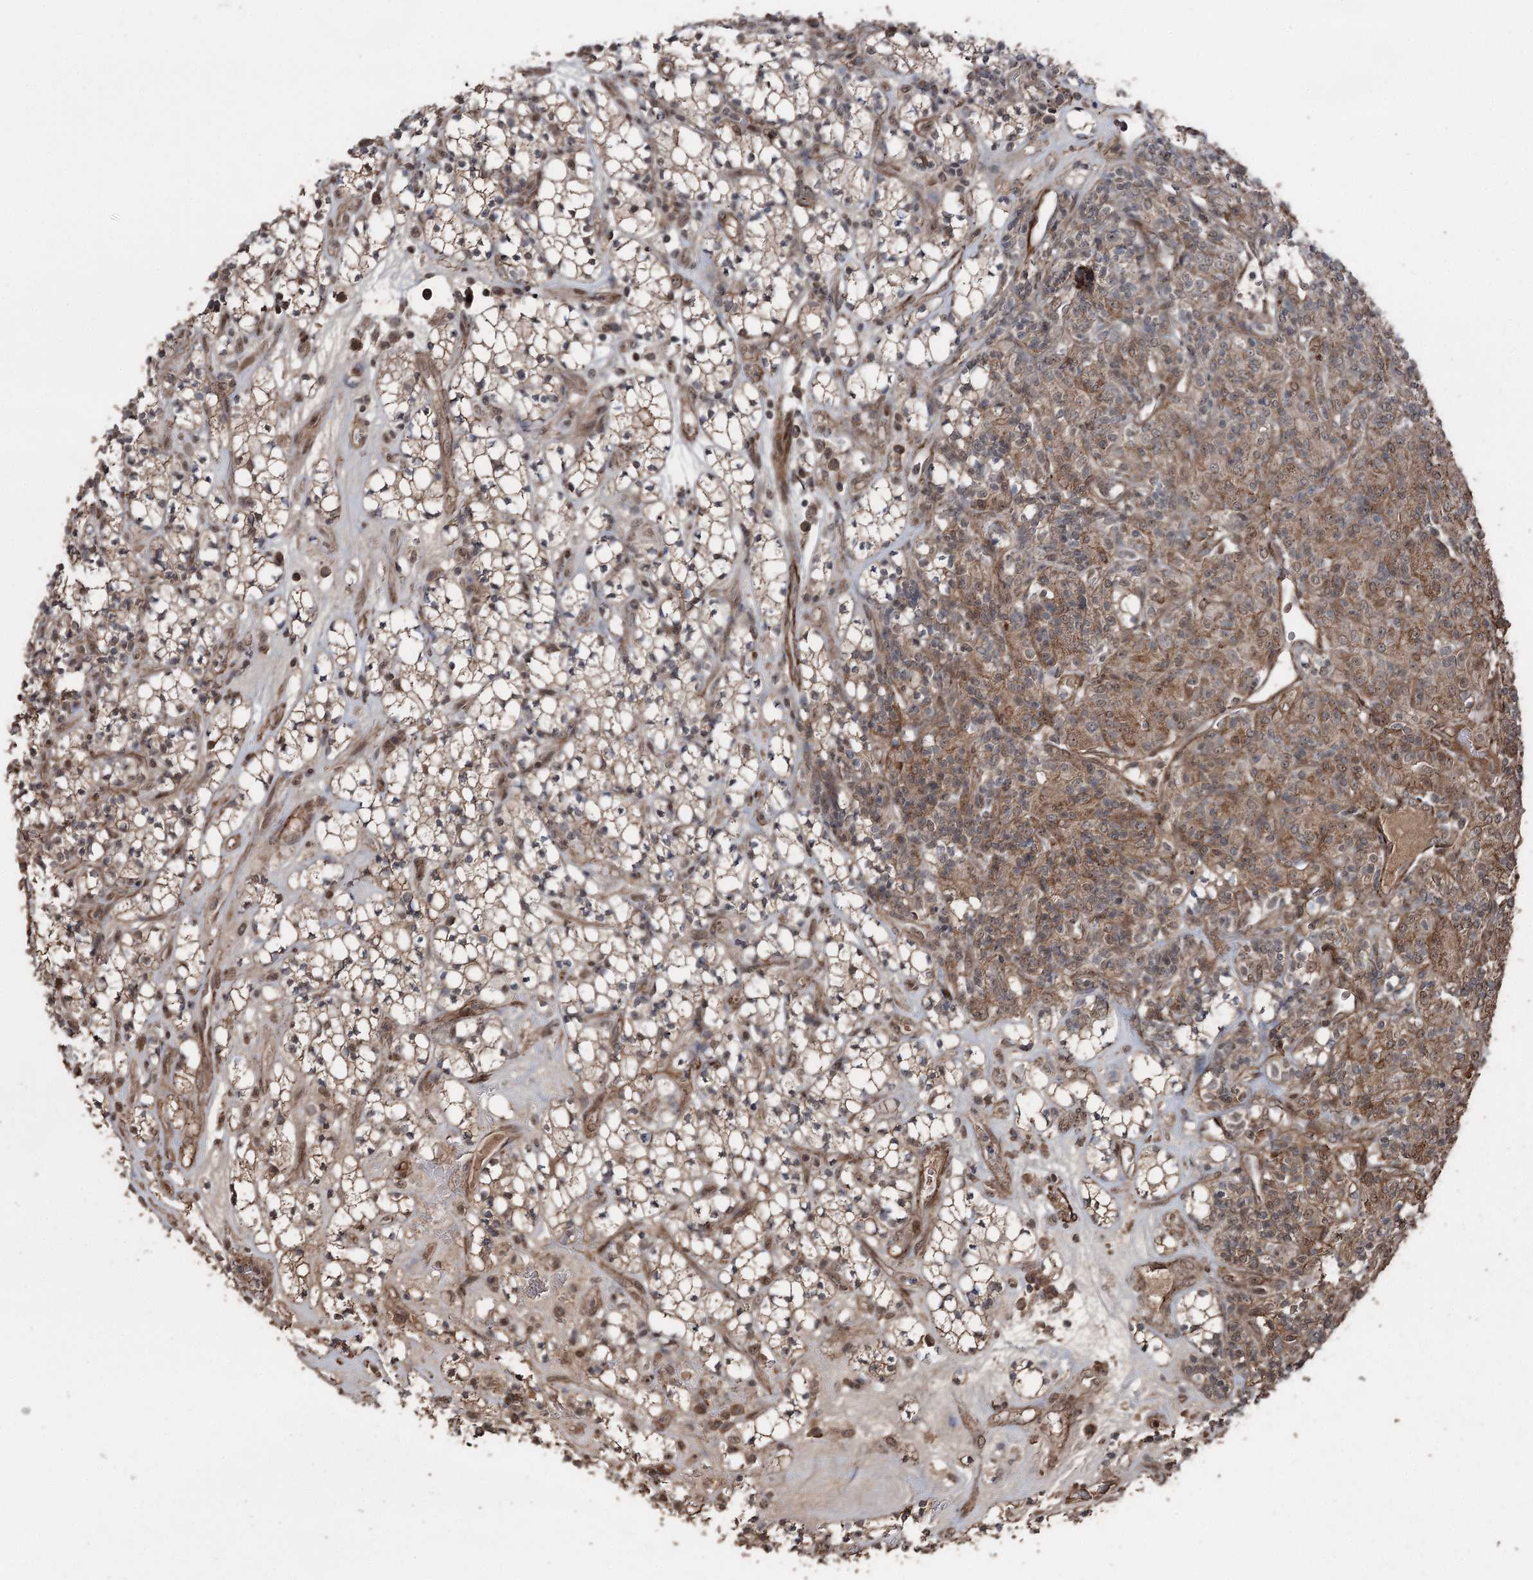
{"staining": {"intensity": "moderate", "quantity": "25%-75%", "location": "cytoplasmic/membranous"}, "tissue": "renal cancer", "cell_type": "Tumor cells", "image_type": "cancer", "snomed": [{"axis": "morphology", "description": "Adenocarcinoma, NOS"}, {"axis": "topography", "description": "Kidney"}], "caption": "IHC (DAB (3,3'-diaminobenzidine)) staining of renal adenocarcinoma shows moderate cytoplasmic/membranous protein positivity in approximately 25%-75% of tumor cells. (IHC, brightfield microscopy, high magnification).", "gene": "CCDC82", "patient": {"sex": "male", "age": 77}}